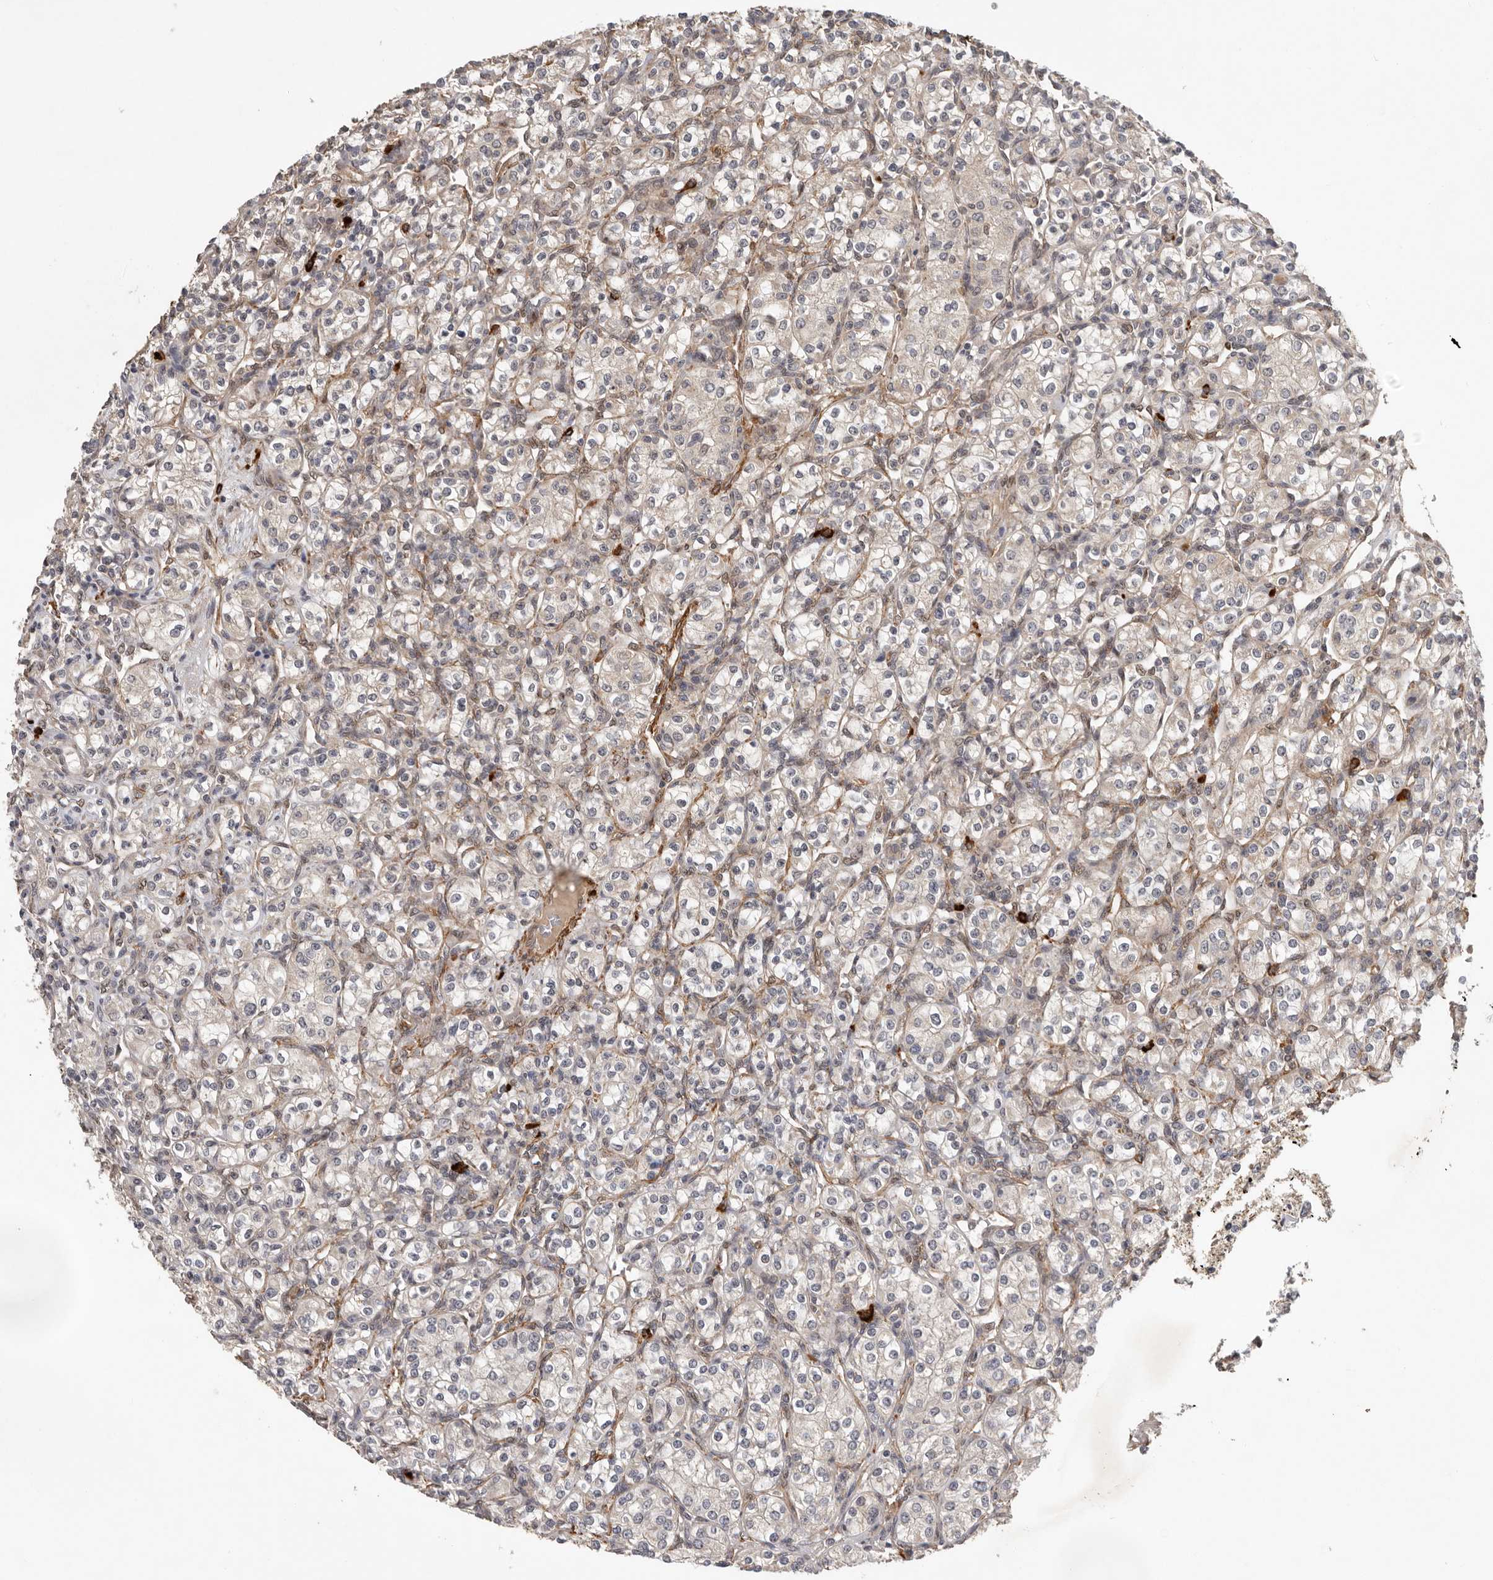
{"staining": {"intensity": "negative", "quantity": "none", "location": "none"}, "tissue": "renal cancer", "cell_type": "Tumor cells", "image_type": "cancer", "snomed": [{"axis": "morphology", "description": "Adenocarcinoma, NOS"}, {"axis": "topography", "description": "Kidney"}], "caption": "Immunohistochemistry of renal cancer (adenocarcinoma) exhibits no expression in tumor cells. (Stains: DAB (3,3'-diaminobenzidine) immunohistochemistry with hematoxylin counter stain, Microscopy: brightfield microscopy at high magnification).", "gene": "RNF157", "patient": {"sex": "male", "age": 77}}